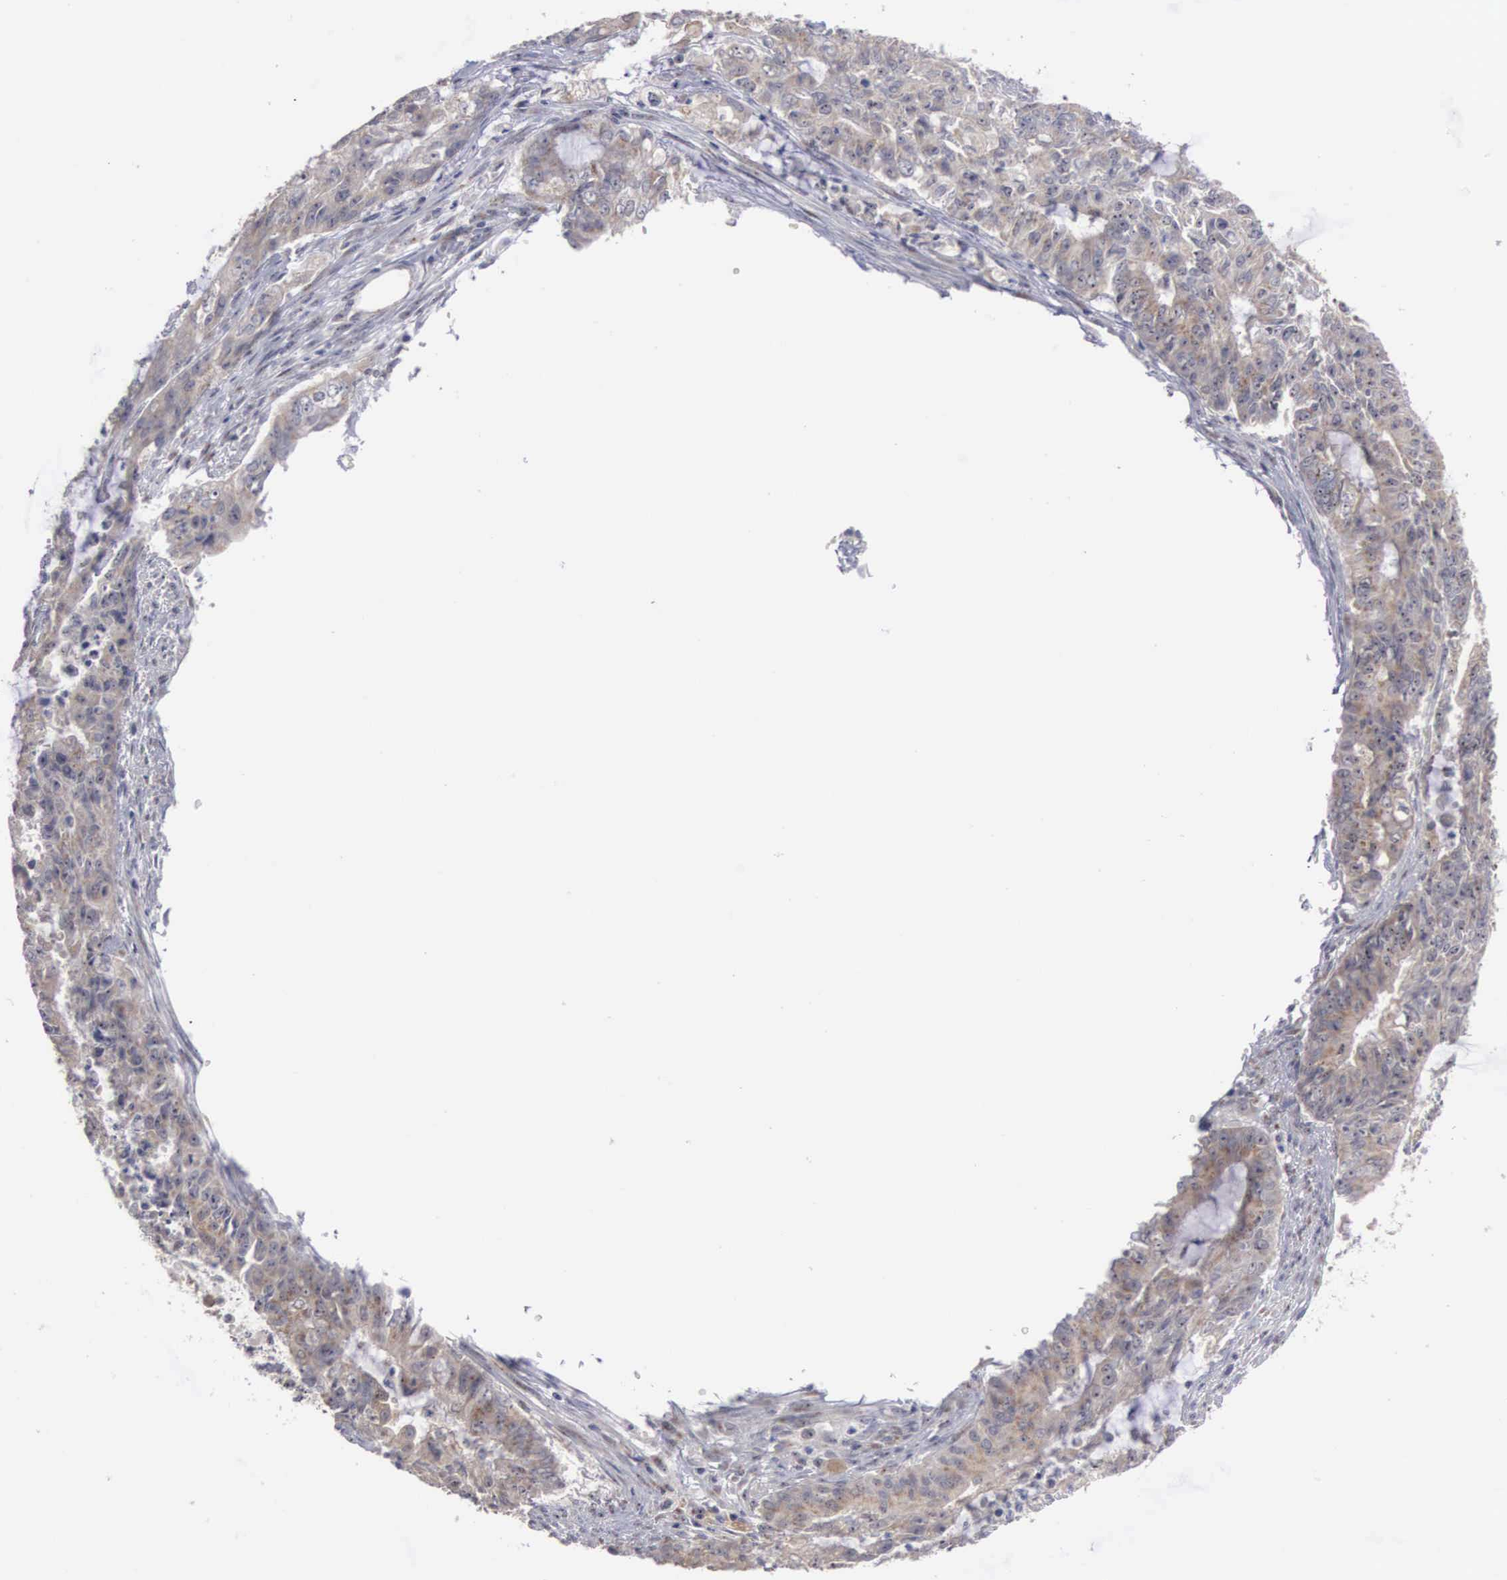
{"staining": {"intensity": "moderate", "quantity": ">75%", "location": "cytoplasmic/membranous"}, "tissue": "endometrial cancer", "cell_type": "Tumor cells", "image_type": "cancer", "snomed": [{"axis": "morphology", "description": "Adenocarcinoma, NOS"}, {"axis": "topography", "description": "Endometrium"}], "caption": "A photomicrograph showing moderate cytoplasmic/membranous positivity in approximately >75% of tumor cells in endometrial cancer, as visualized by brown immunohistochemical staining.", "gene": "AMN", "patient": {"sex": "female", "age": 75}}